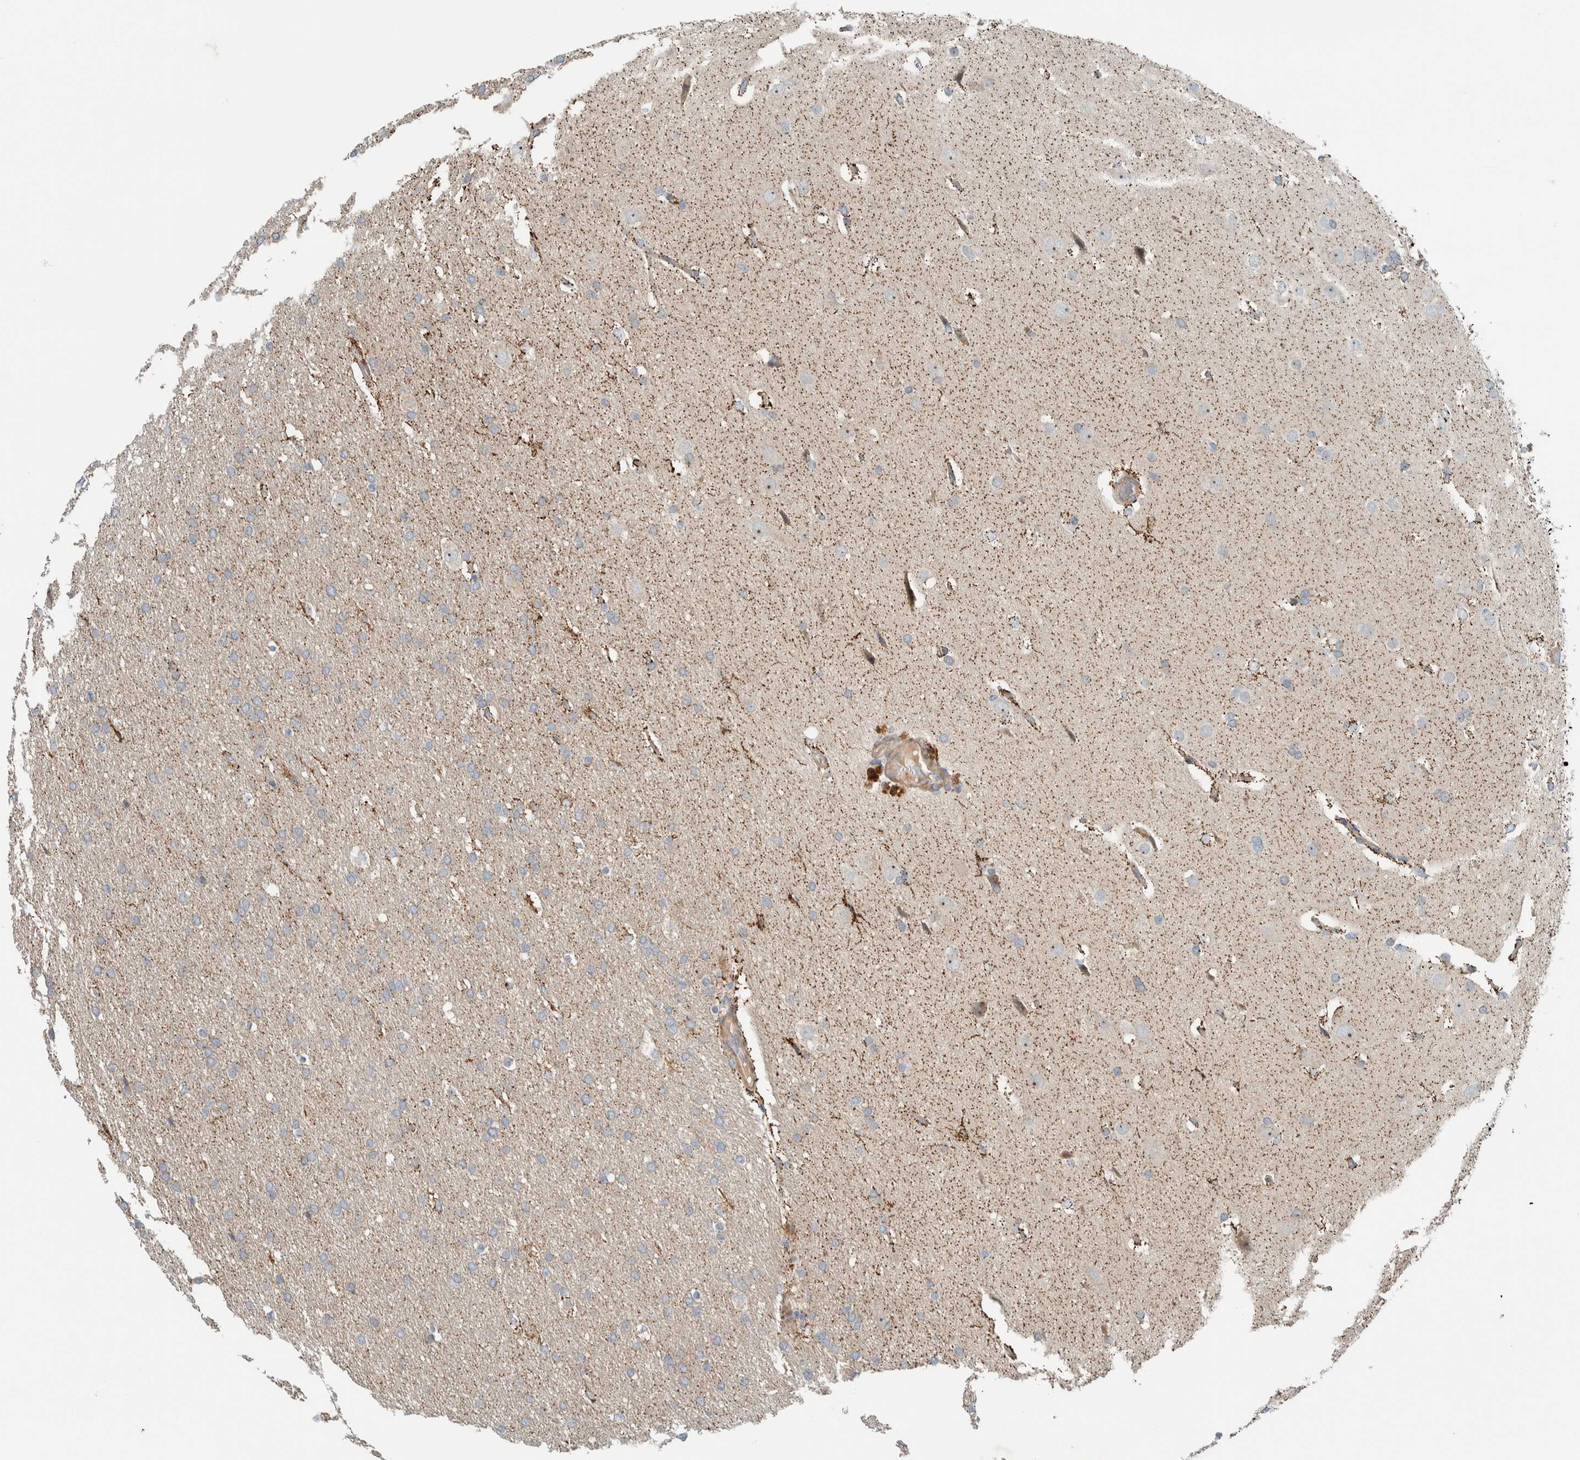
{"staining": {"intensity": "negative", "quantity": "none", "location": "none"}, "tissue": "glioma", "cell_type": "Tumor cells", "image_type": "cancer", "snomed": [{"axis": "morphology", "description": "Glioma, malignant, Low grade"}, {"axis": "topography", "description": "Brain"}], "caption": "This is a micrograph of immunohistochemistry staining of malignant glioma (low-grade), which shows no positivity in tumor cells. (DAB immunohistochemistry (IHC), high magnification).", "gene": "SLFN12L", "patient": {"sex": "female", "age": 37}}